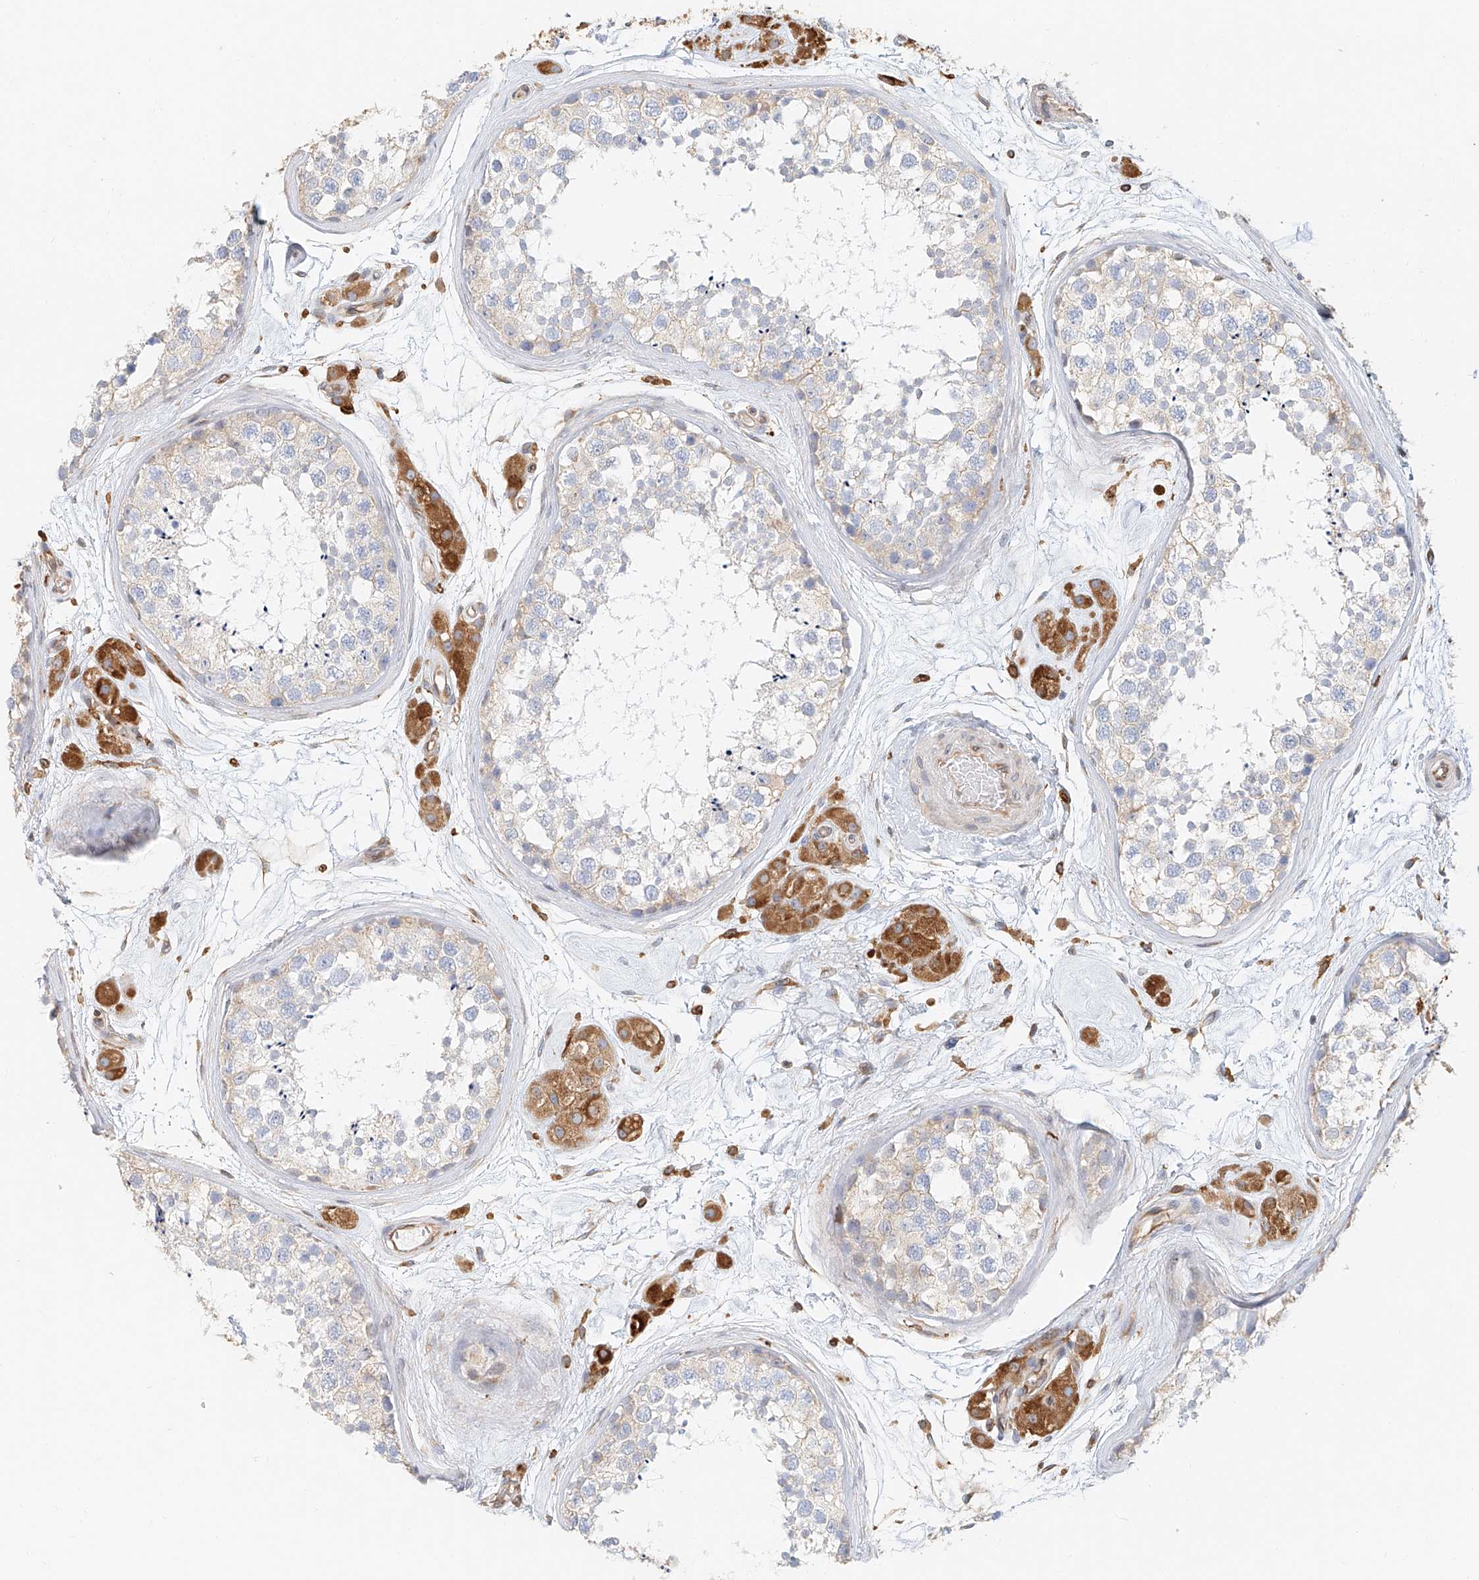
{"staining": {"intensity": "negative", "quantity": "none", "location": "none"}, "tissue": "testis", "cell_type": "Cells in seminiferous ducts", "image_type": "normal", "snomed": [{"axis": "morphology", "description": "Normal tissue, NOS"}, {"axis": "topography", "description": "Testis"}], "caption": "Testis was stained to show a protein in brown. There is no significant positivity in cells in seminiferous ducts. (DAB (3,3'-diaminobenzidine) IHC, high magnification).", "gene": "DHRS7", "patient": {"sex": "male", "age": 56}}